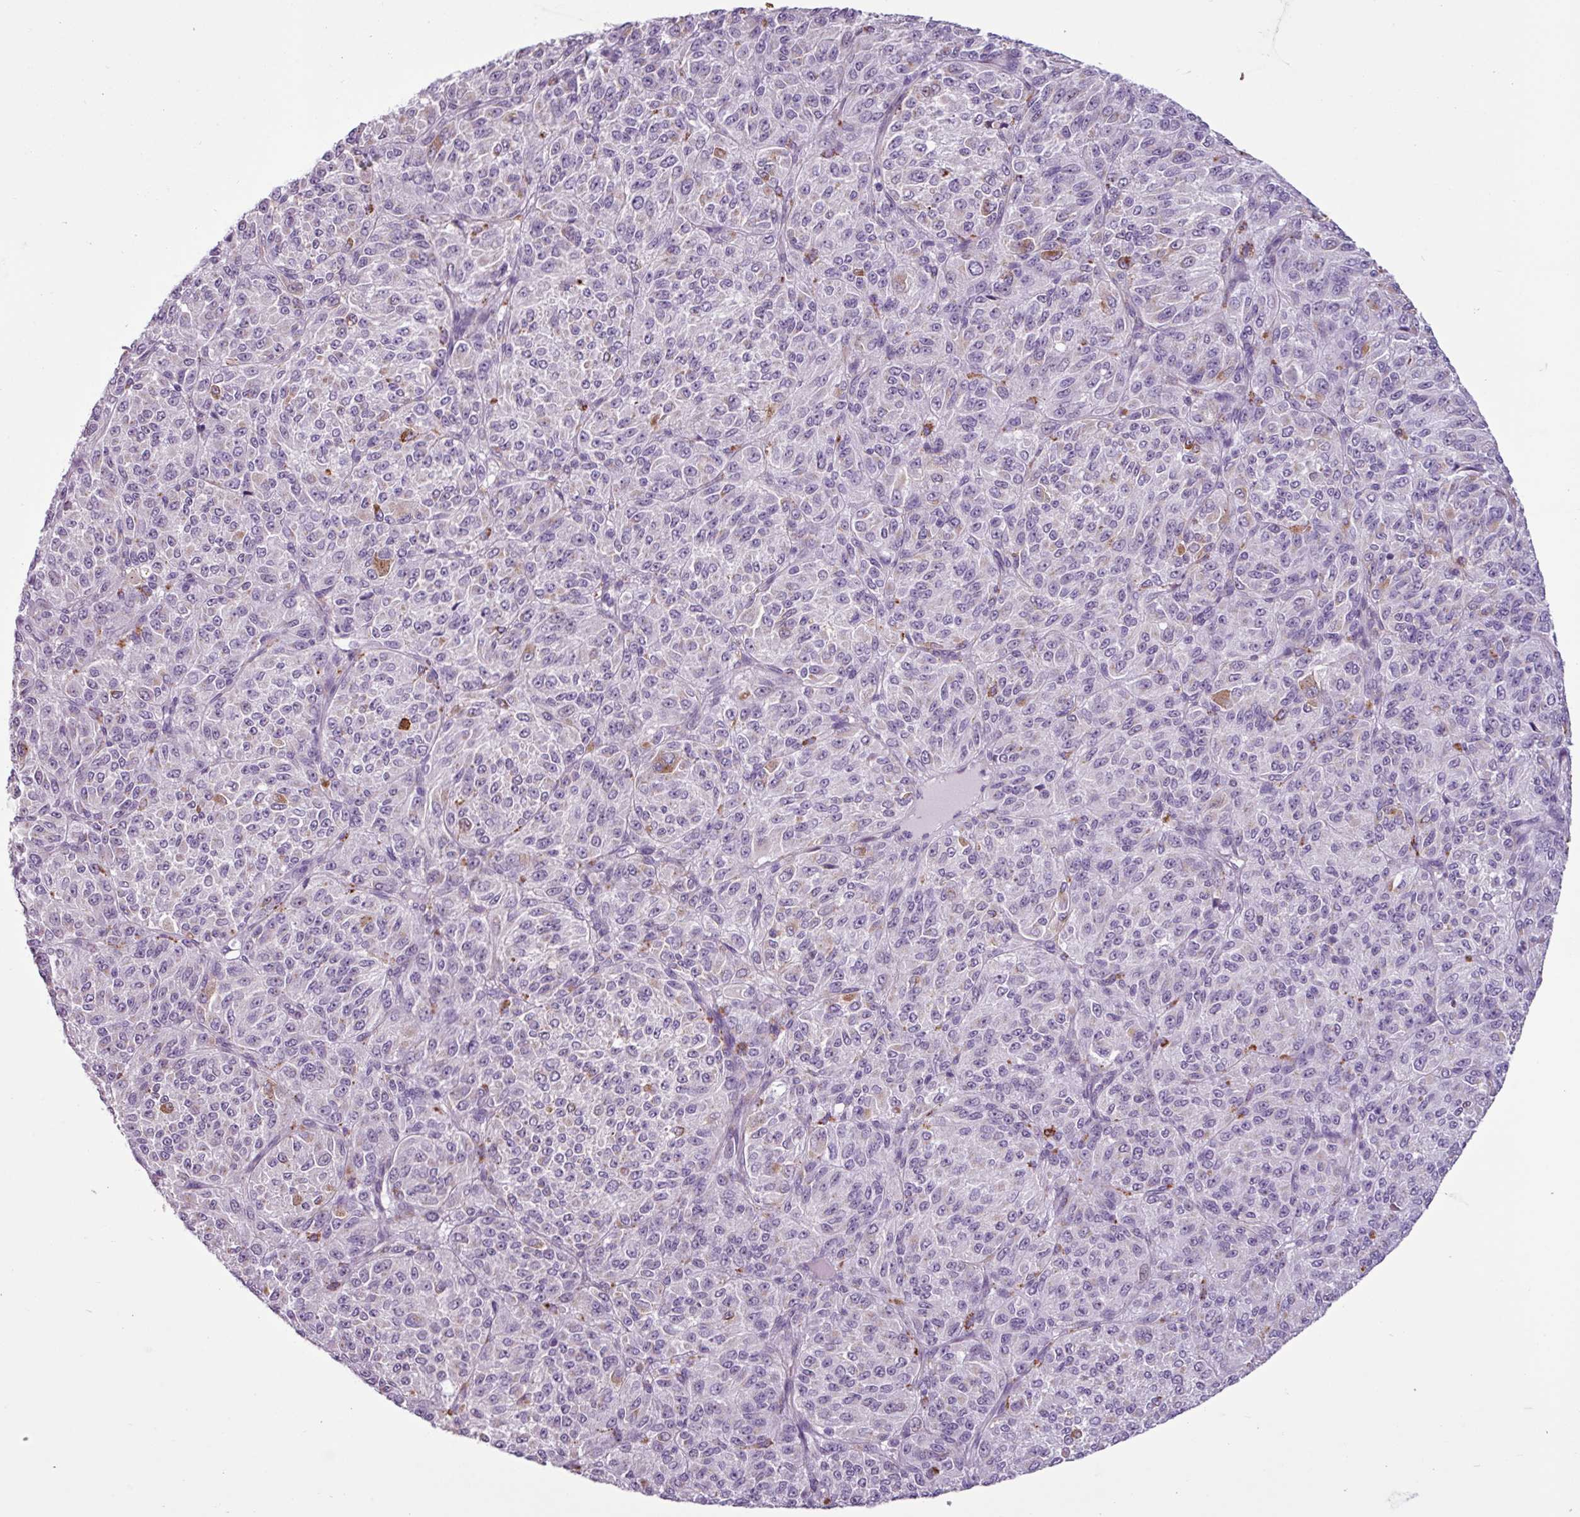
{"staining": {"intensity": "negative", "quantity": "none", "location": "none"}, "tissue": "melanoma", "cell_type": "Tumor cells", "image_type": "cancer", "snomed": [{"axis": "morphology", "description": "Malignant melanoma, Metastatic site"}, {"axis": "topography", "description": "Brain"}], "caption": "This is an immunohistochemistry photomicrograph of melanoma. There is no positivity in tumor cells.", "gene": "C9orf24", "patient": {"sex": "female", "age": 56}}